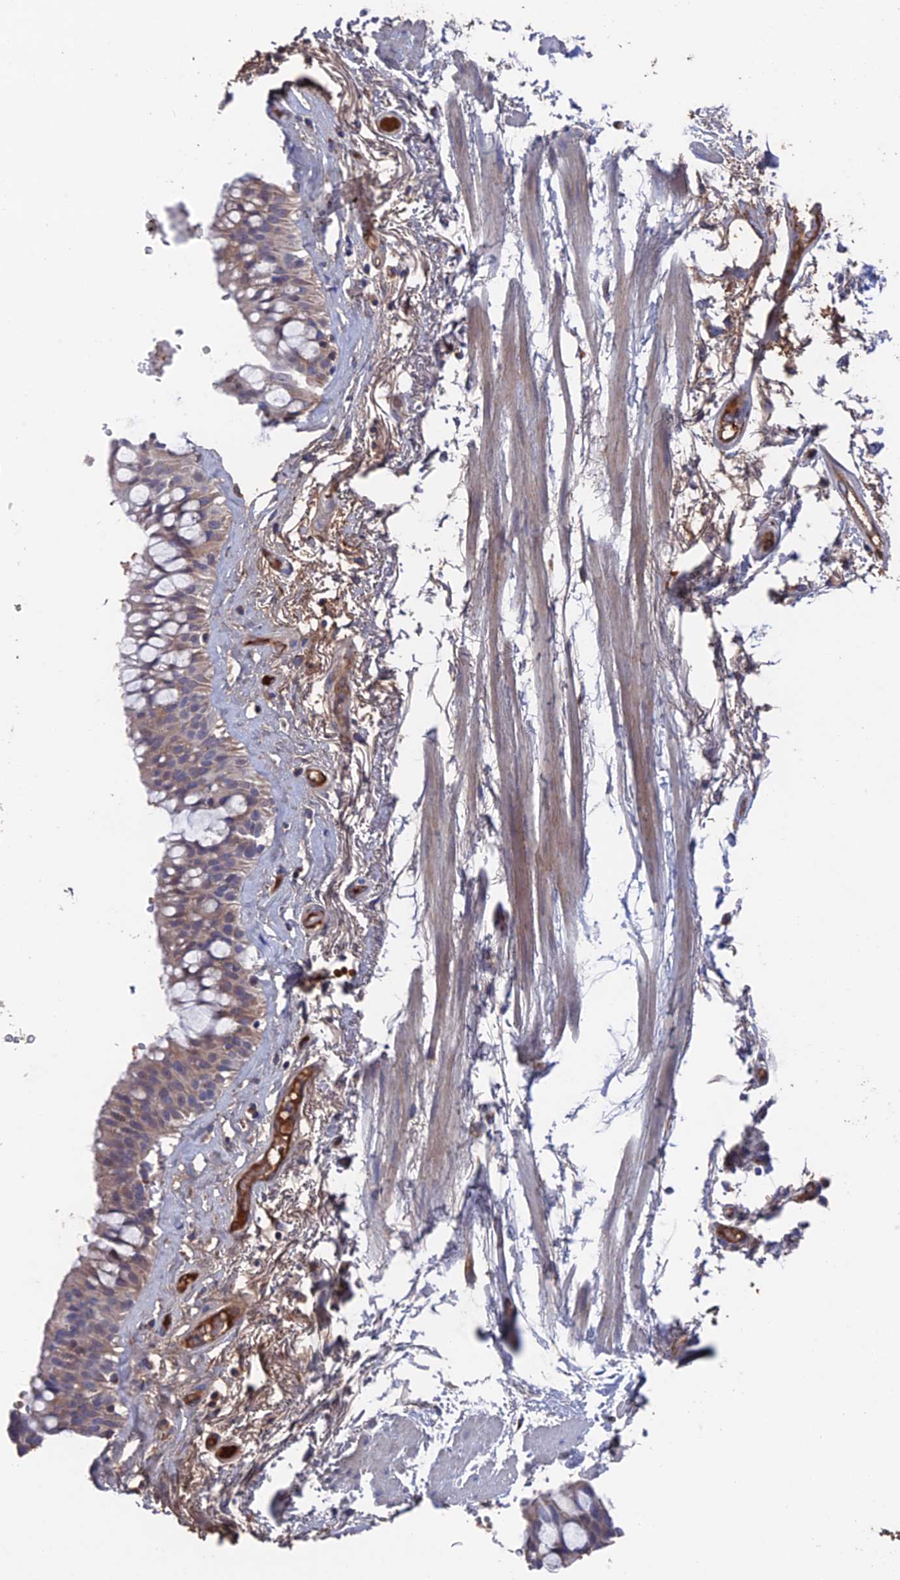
{"staining": {"intensity": "weak", "quantity": "25%-75%", "location": "cytoplasmic/membranous"}, "tissue": "adipose tissue", "cell_type": "Adipocytes", "image_type": "normal", "snomed": [{"axis": "morphology", "description": "Normal tissue, NOS"}, {"axis": "topography", "description": "Bronchus"}], "caption": "Brown immunohistochemical staining in benign human adipose tissue shows weak cytoplasmic/membranous staining in about 25%-75% of adipocytes. Ihc stains the protein in brown and the nuclei are stained blue.", "gene": "HPF1", "patient": {"sex": "male", "age": 66}}